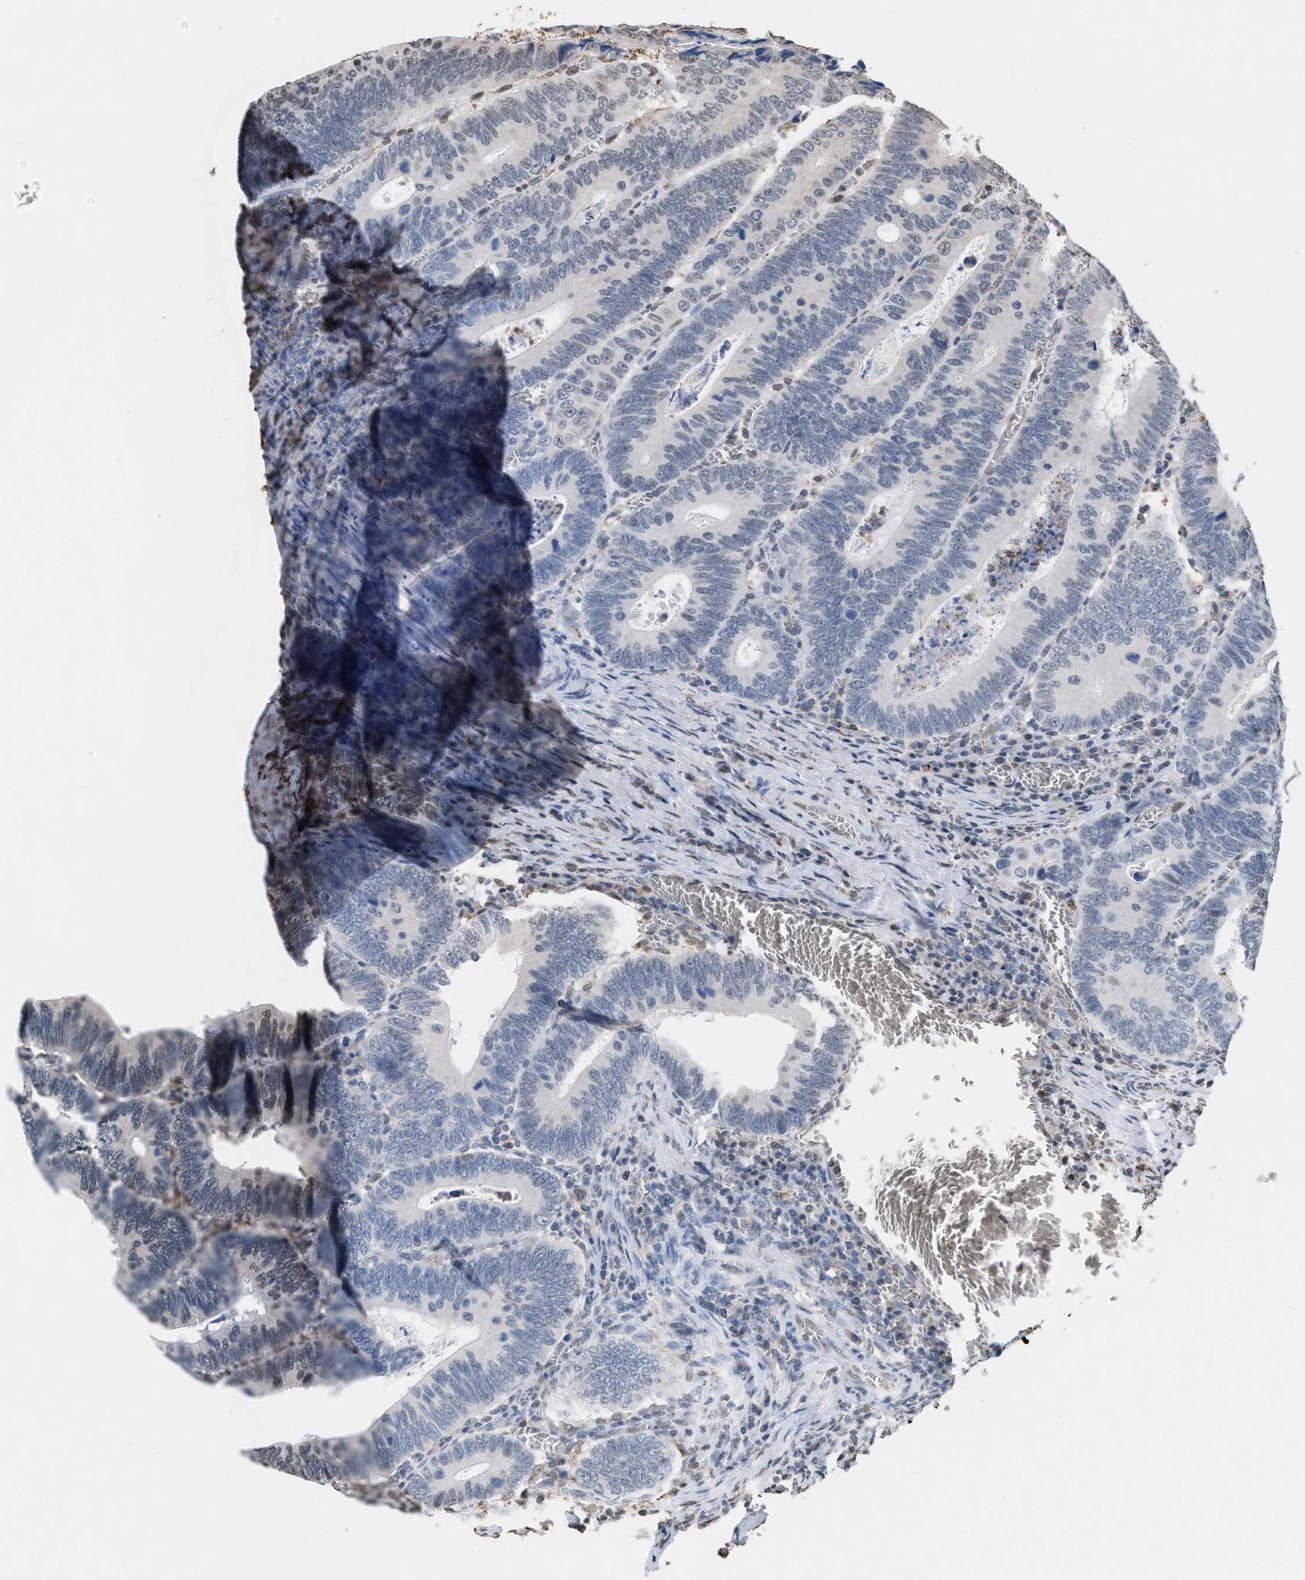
{"staining": {"intensity": "negative", "quantity": "none", "location": "none"}, "tissue": "colorectal cancer", "cell_type": "Tumor cells", "image_type": "cancer", "snomed": [{"axis": "morphology", "description": "Inflammation, NOS"}, {"axis": "morphology", "description": "Adenocarcinoma, NOS"}, {"axis": "topography", "description": "Colon"}], "caption": "High magnification brightfield microscopy of colorectal adenocarcinoma stained with DAB (brown) and counterstained with hematoxylin (blue): tumor cells show no significant expression. (DAB (3,3'-diaminobenzidine) immunohistochemistry, high magnification).", "gene": "NUP88", "patient": {"sex": "male", "age": 72}}